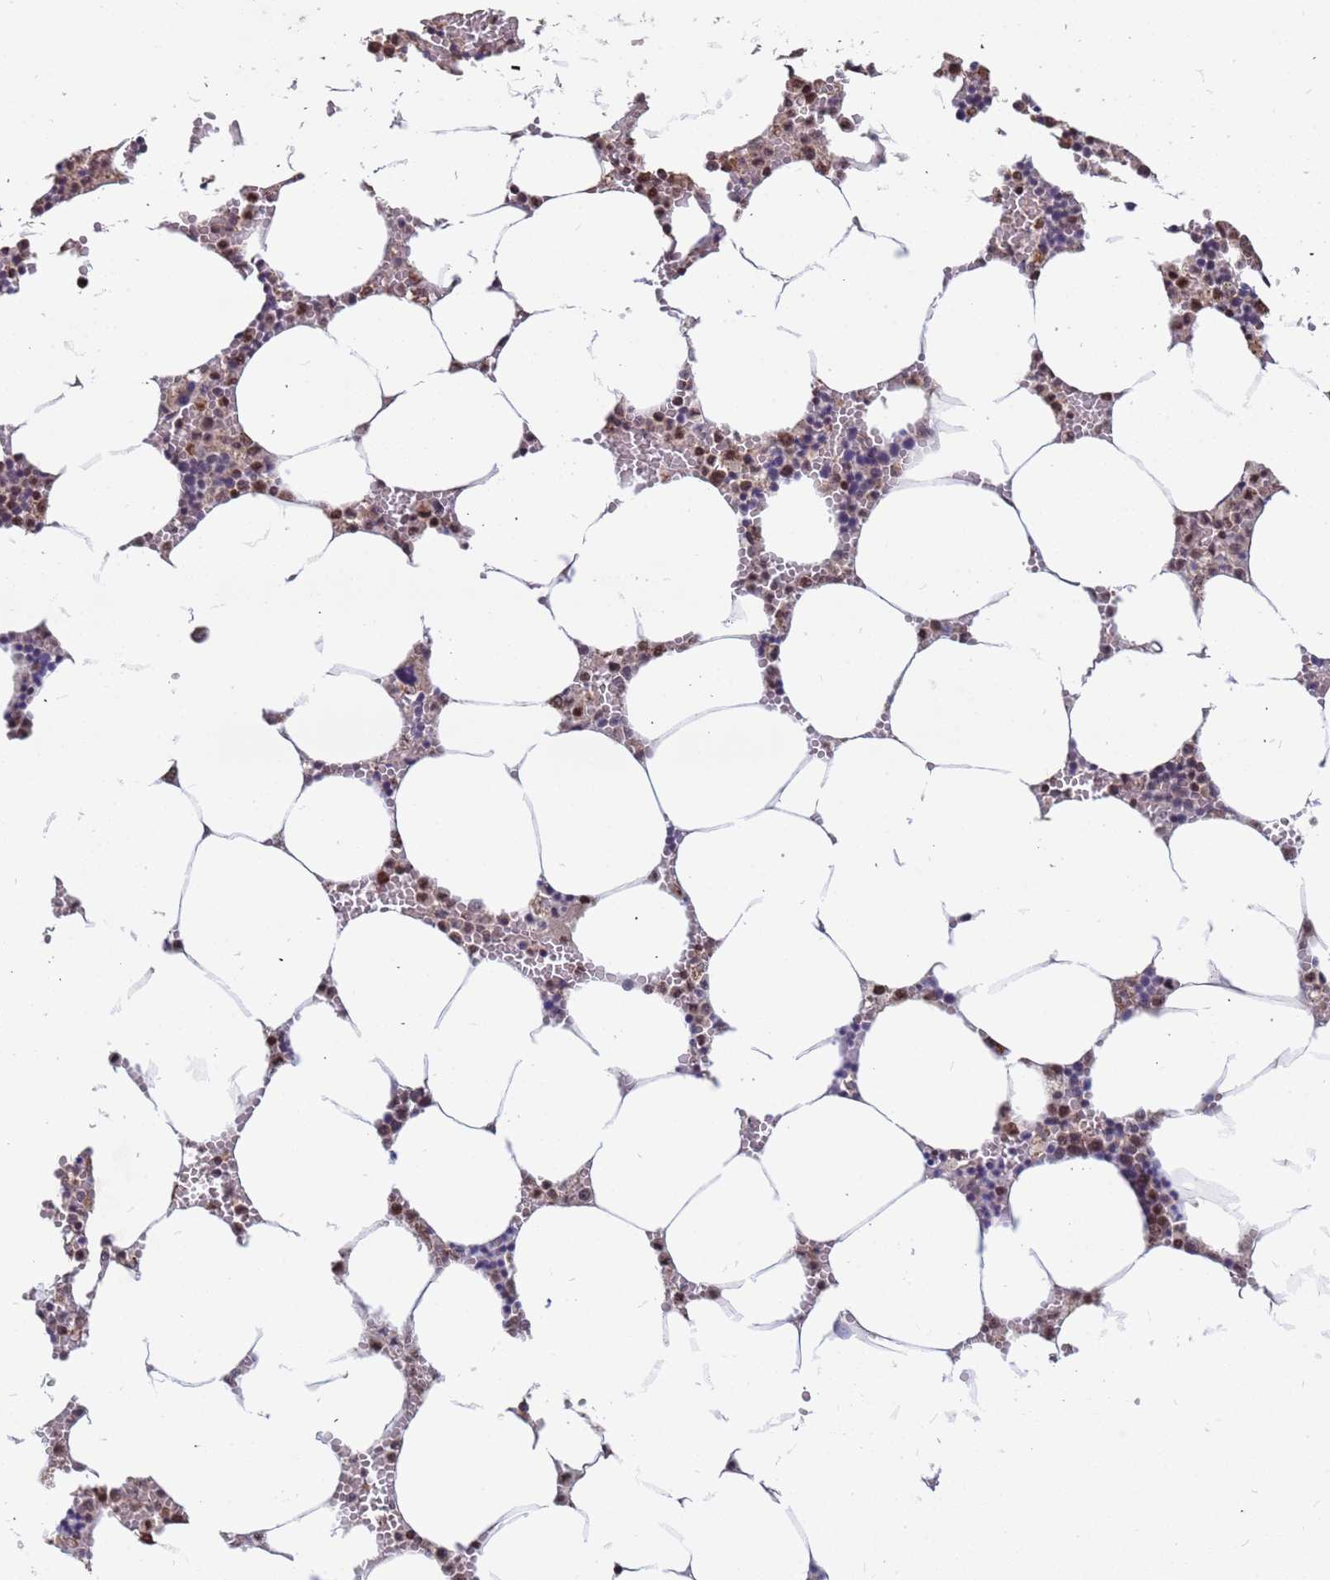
{"staining": {"intensity": "moderate", "quantity": "25%-75%", "location": "cytoplasmic/membranous,nuclear"}, "tissue": "bone marrow", "cell_type": "Hematopoietic cells", "image_type": "normal", "snomed": [{"axis": "morphology", "description": "Normal tissue, NOS"}, {"axis": "topography", "description": "Bone marrow"}], "caption": "Moderate cytoplasmic/membranous,nuclear expression for a protein is identified in about 25%-75% of hematopoietic cells of normal bone marrow using immunohistochemistry.", "gene": "DENND2B", "patient": {"sex": "male", "age": 70}}